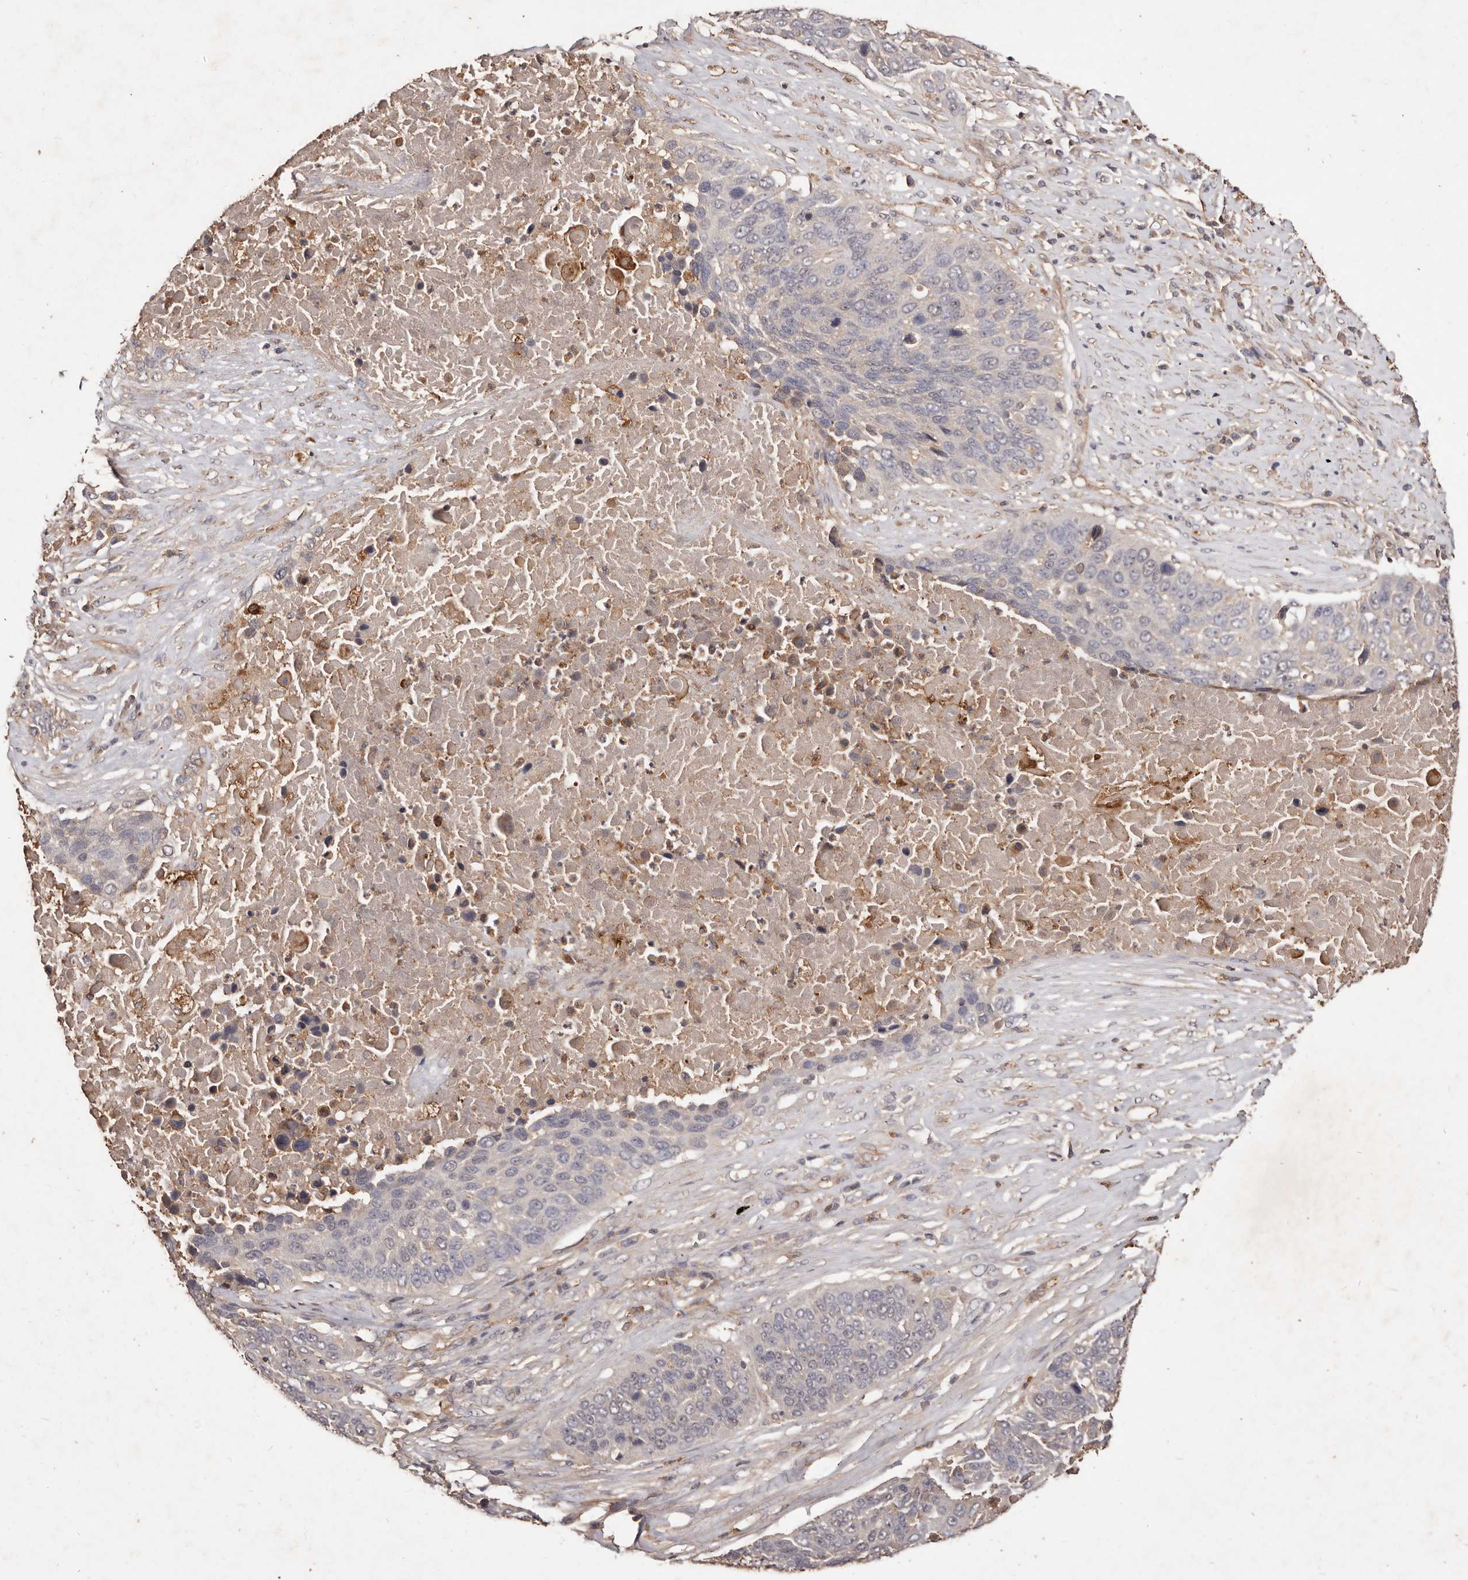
{"staining": {"intensity": "negative", "quantity": "none", "location": "none"}, "tissue": "lung cancer", "cell_type": "Tumor cells", "image_type": "cancer", "snomed": [{"axis": "morphology", "description": "Squamous cell carcinoma, NOS"}, {"axis": "topography", "description": "Lung"}], "caption": "Tumor cells are negative for protein expression in human lung cancer. (Brightfield microscopy of DAB IHC at high magnification).", "gene": "CCL14", "patient": {"sex": "male", "age": 66}}